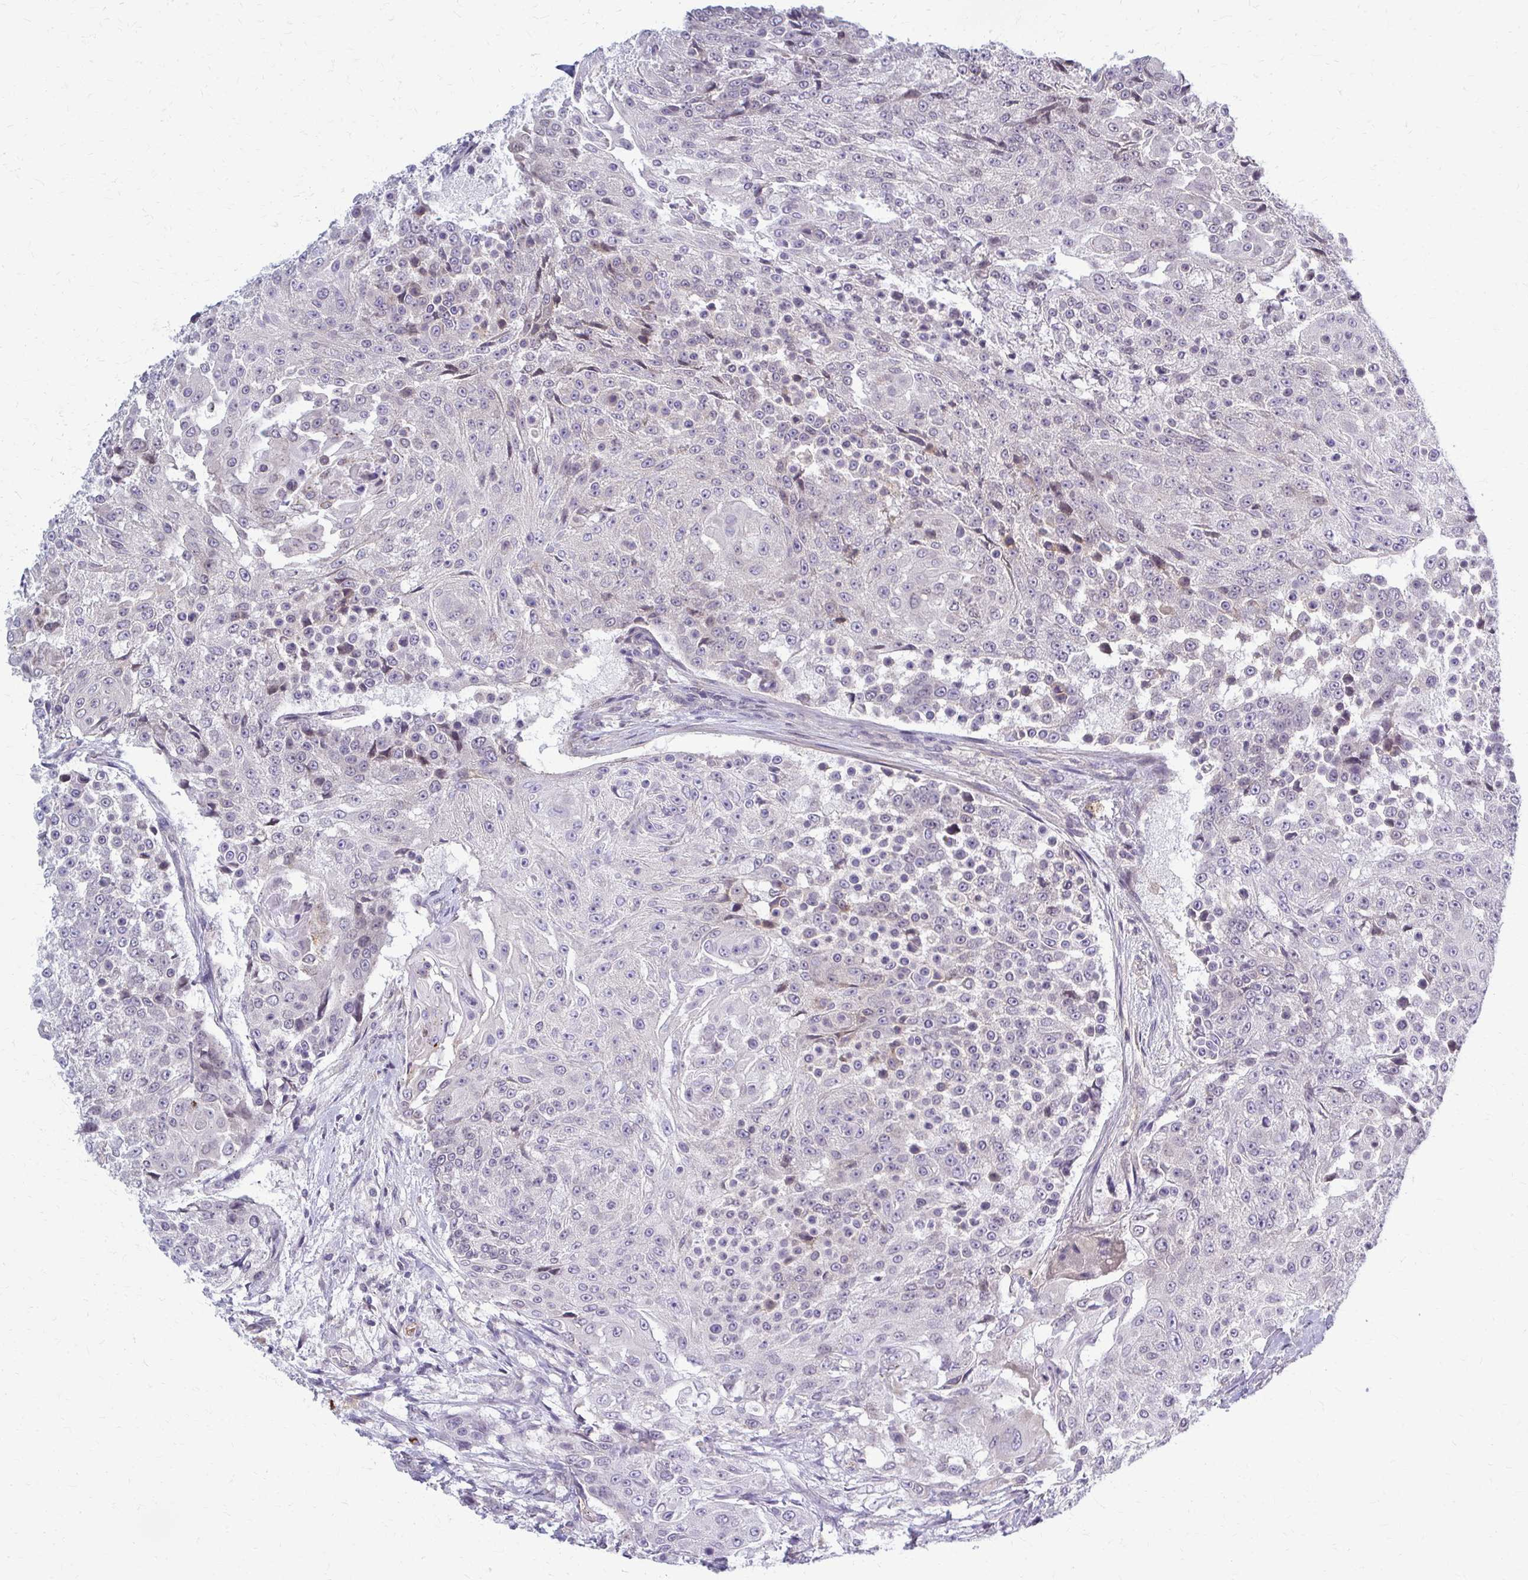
{"staining": {"intensity": "negative", "quantity": "none", "location": "none"}, "tissue": "urothelial cancer", "cell_type": "Tumor cells", "image_type": "cancer", "snomed": [{"axis": "morphology", "description": "Urothelial carcinoma, High grade"}, {"axis": "topography", "description": "Urinary bladder"}], "caption": "A photomicrograph of human high-grade urothelial carcinoma is negative for staining in tumor cells. The staining was performed using DAB to visualize the protein expression in brown, while the nuclei were stained in blue with hematoxylin (Magnification: 20x).", "gene": "MCRIP2", "patient": {"sex": "female", "age": 63}}